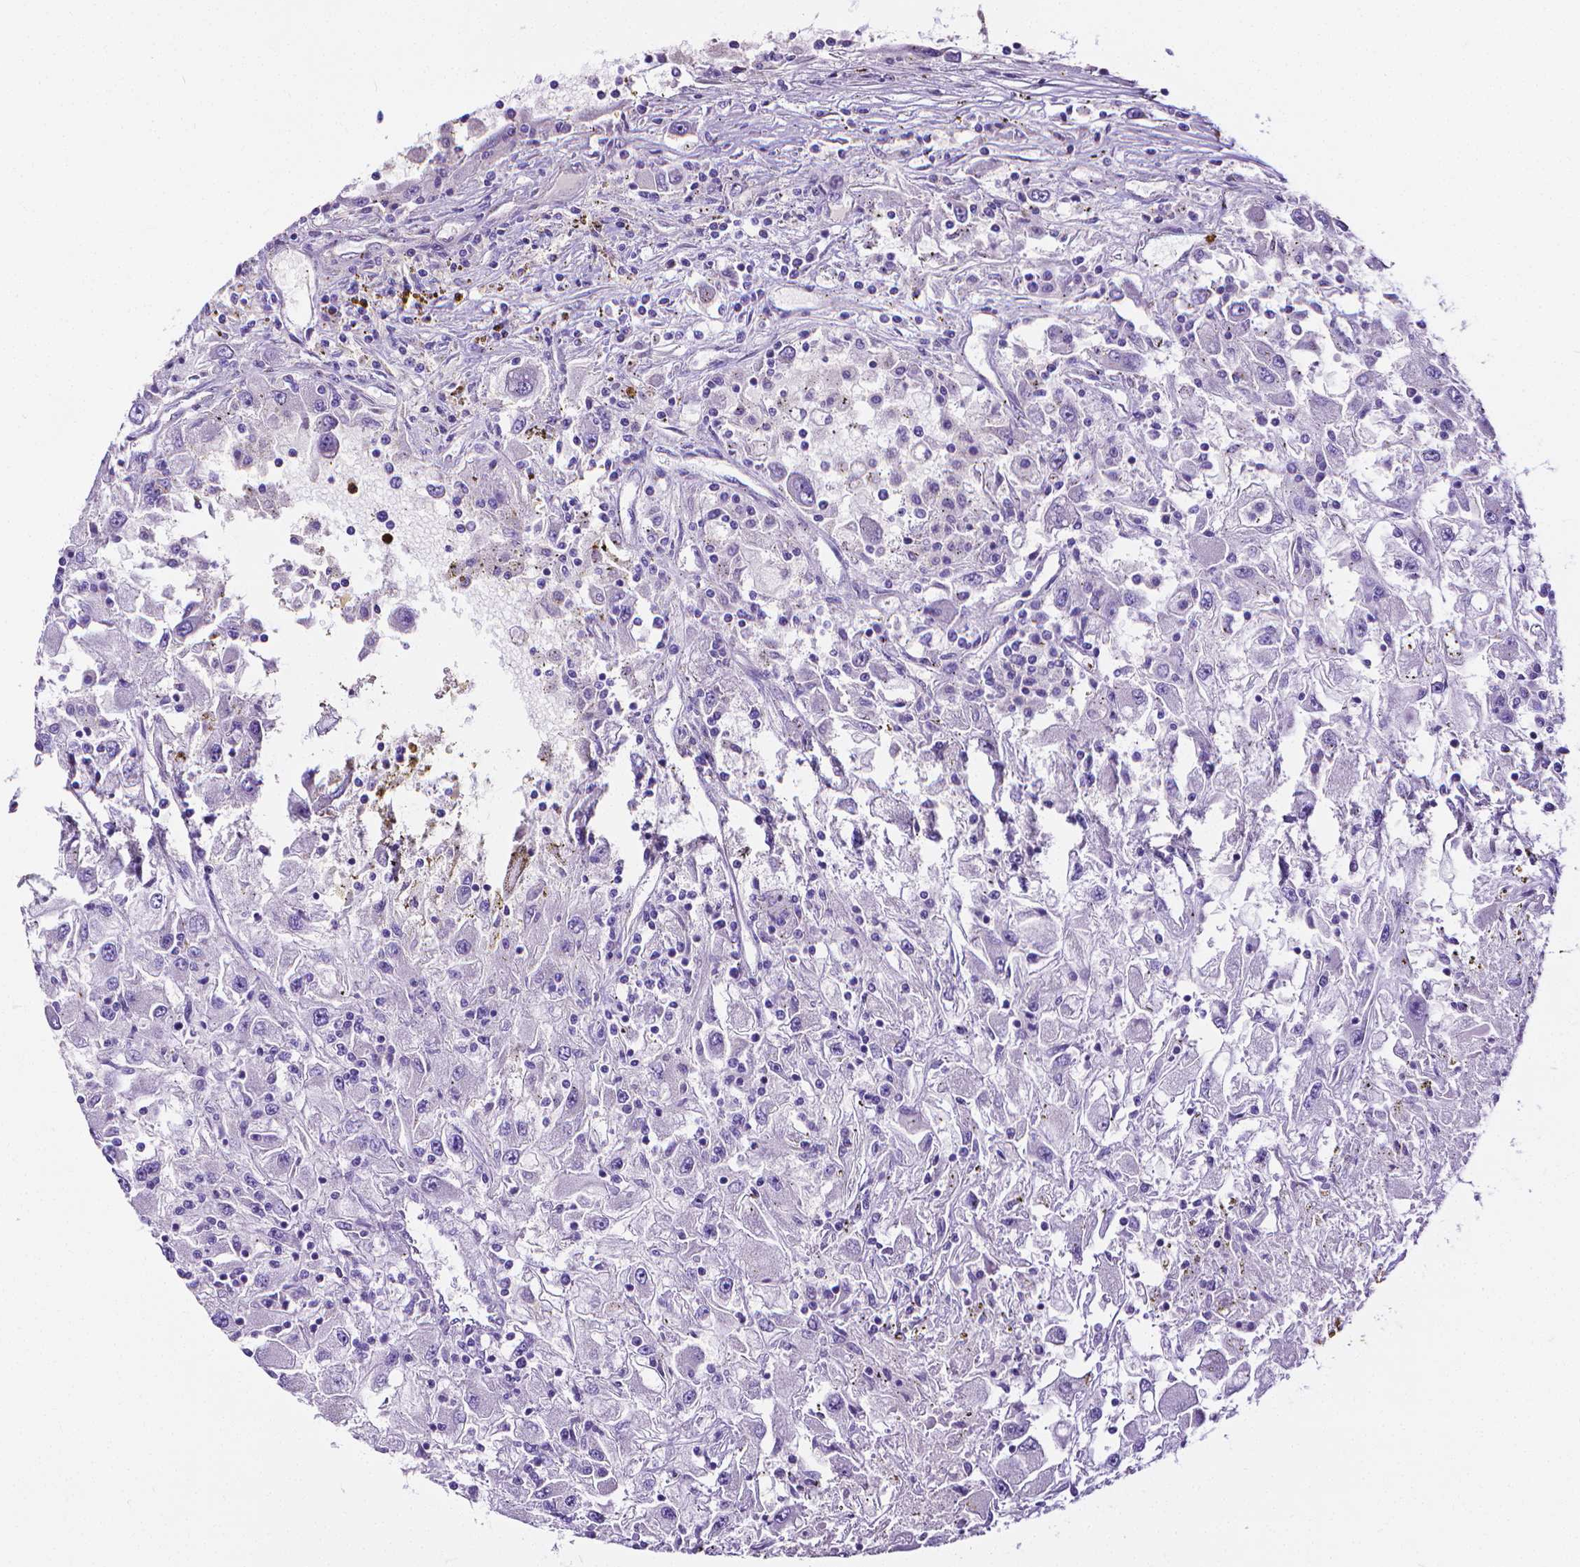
{"staining": {"intensity": "negative", "quantity": "none", "location": "none"}, "tissue": "renal cancer", "cell_type": "Tumor cells", "image_type": "cancer", "snomed": [{"axis": "morphology", "description": "Adenocarcinoma, NOS"}, {"axis": "topography", "description": "Kidney"}], "caption": "There is no significant expression in tumor cells of renal cancer (adenocarcinoma).", "gene": "MMP9", "patient": {"sex": "female", "age": 67}}